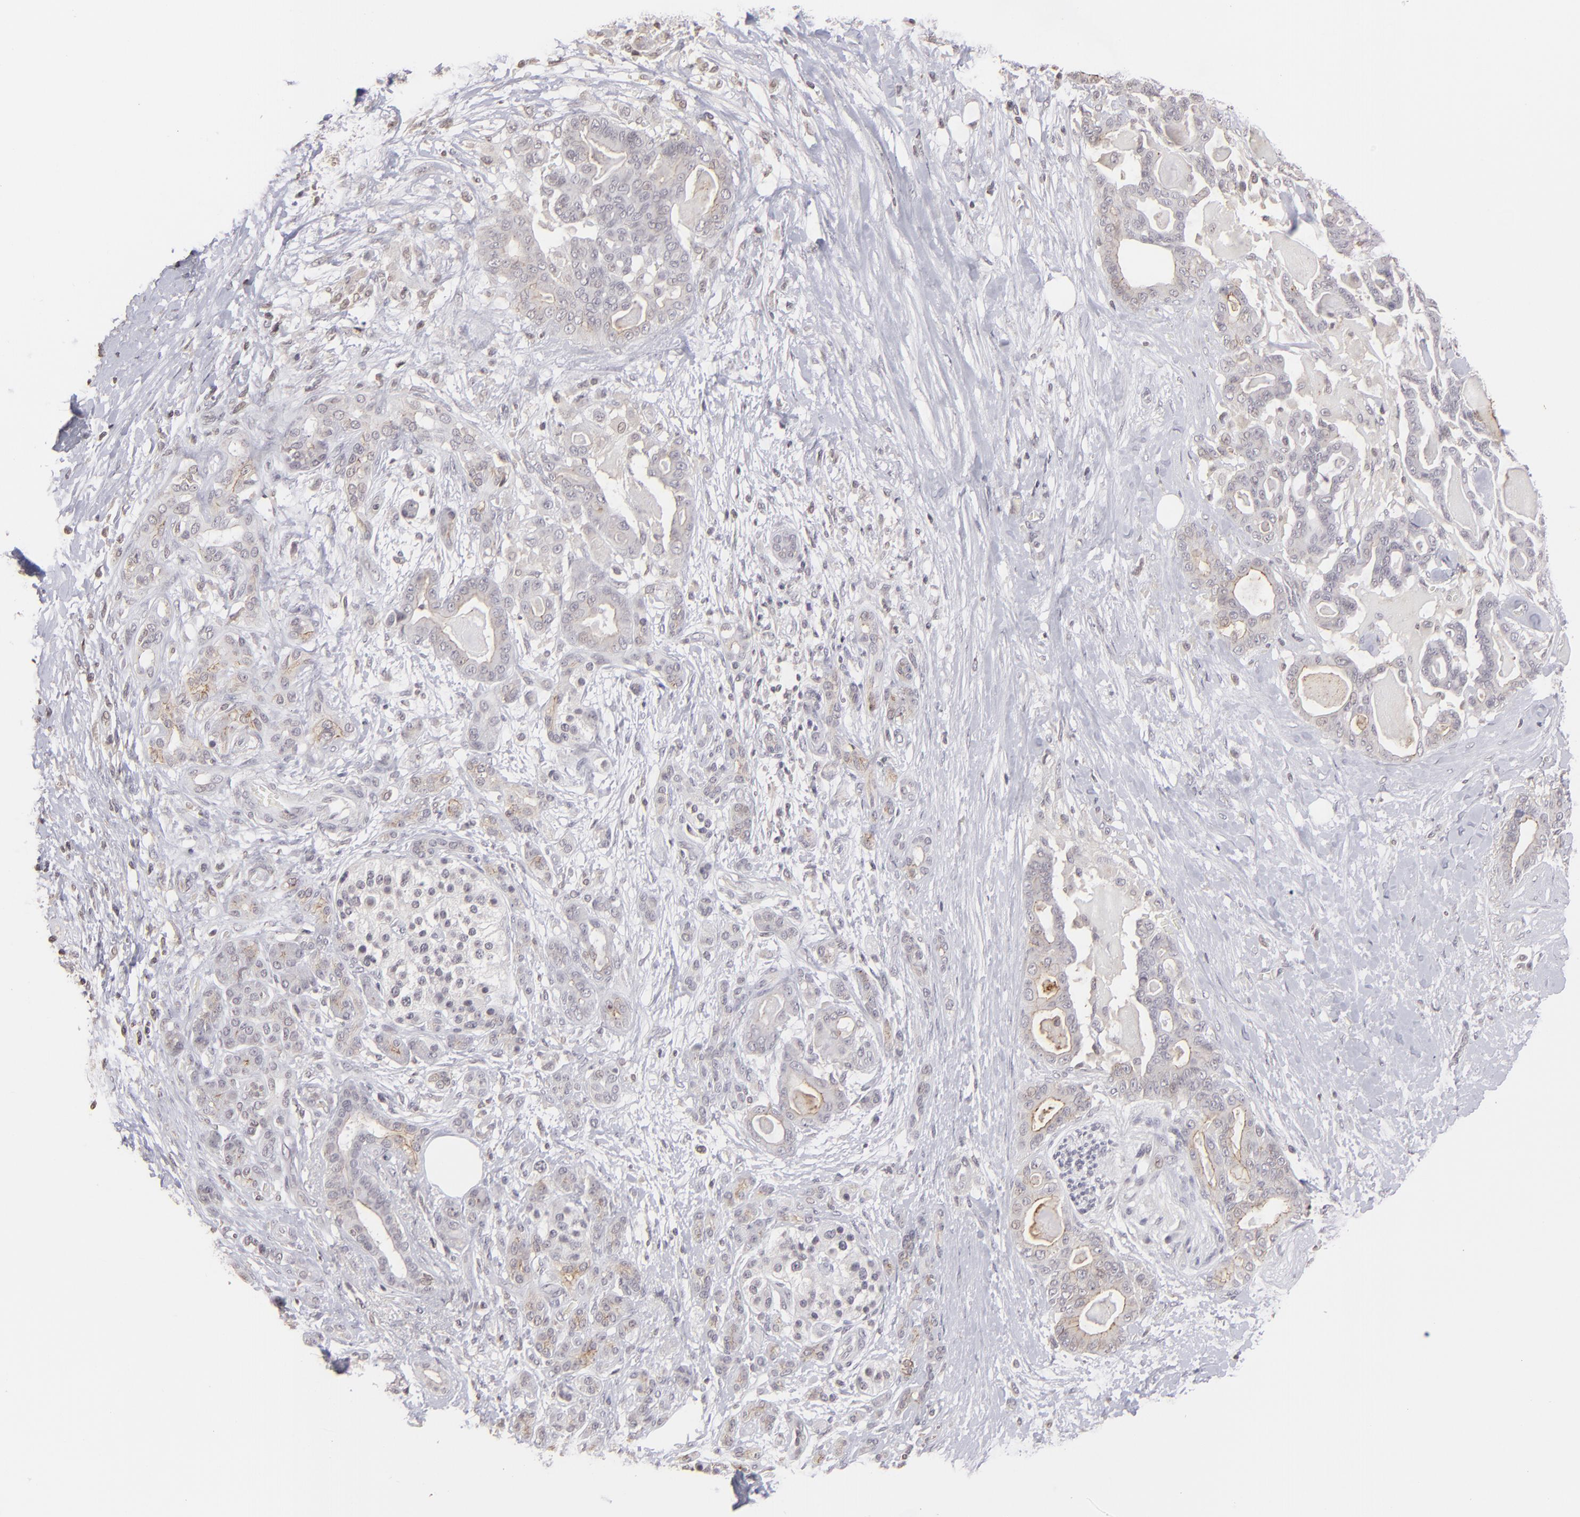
{"staining": {"intensity": "negative", "quantity": "none", "location": "none"}, "tissue": "pancreatic cancer", "cell_type": "Tumor cells", "image_type": "cancer", "snomed": [{"axis": "morphology", "description": "Adenocarcinoma, NOS"}, {"axis": "topography", "description": "Pancreas"}], "caption": "Micrograph shows no protein staining in tumor cells of pancreatic cancer (adenocarcinoma) tissue.", "gene": "CLDN2", "patient": {"sex": "male", "age": 63}}